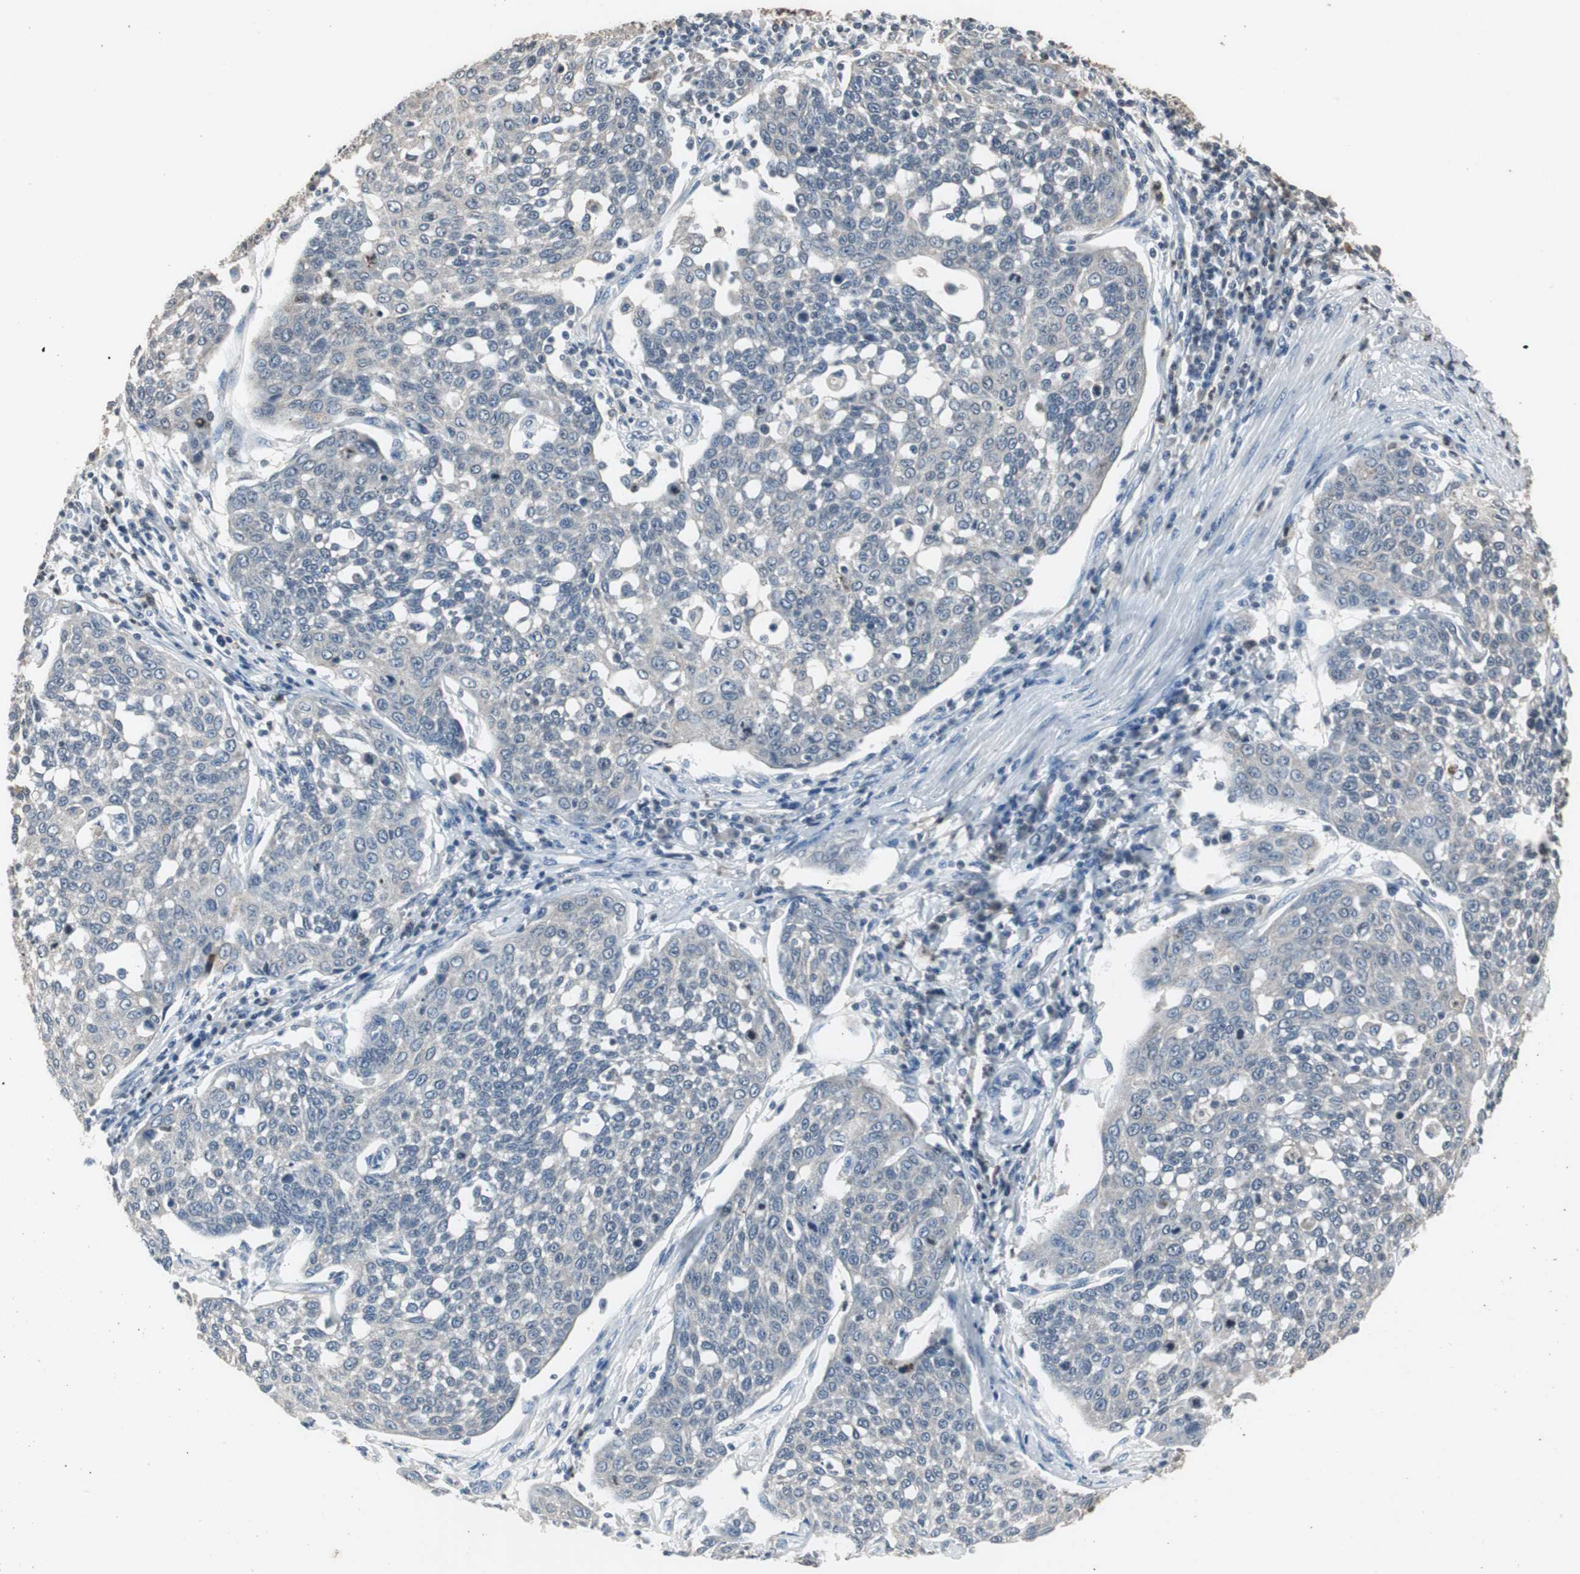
{"staining": {"intensity": "negative", "quantity": "none", "location": "none"}, "tissue": "cervical cancer", "cell_type": "Tumor cells", "image_type": "cancer", "snomed": [{"axis": "morphology", "description": "Squamous cell carcinoma, NOS"}, {"axis": "topography", "description": "Cervix"}], "caption": "Squamous cell carcinoma (cervical) stained for a protein using immunohistochemistry exhibits no positivity tumor cells.", "gene": "ADNP2", "patient": {"sex": "female", "age": 34}}